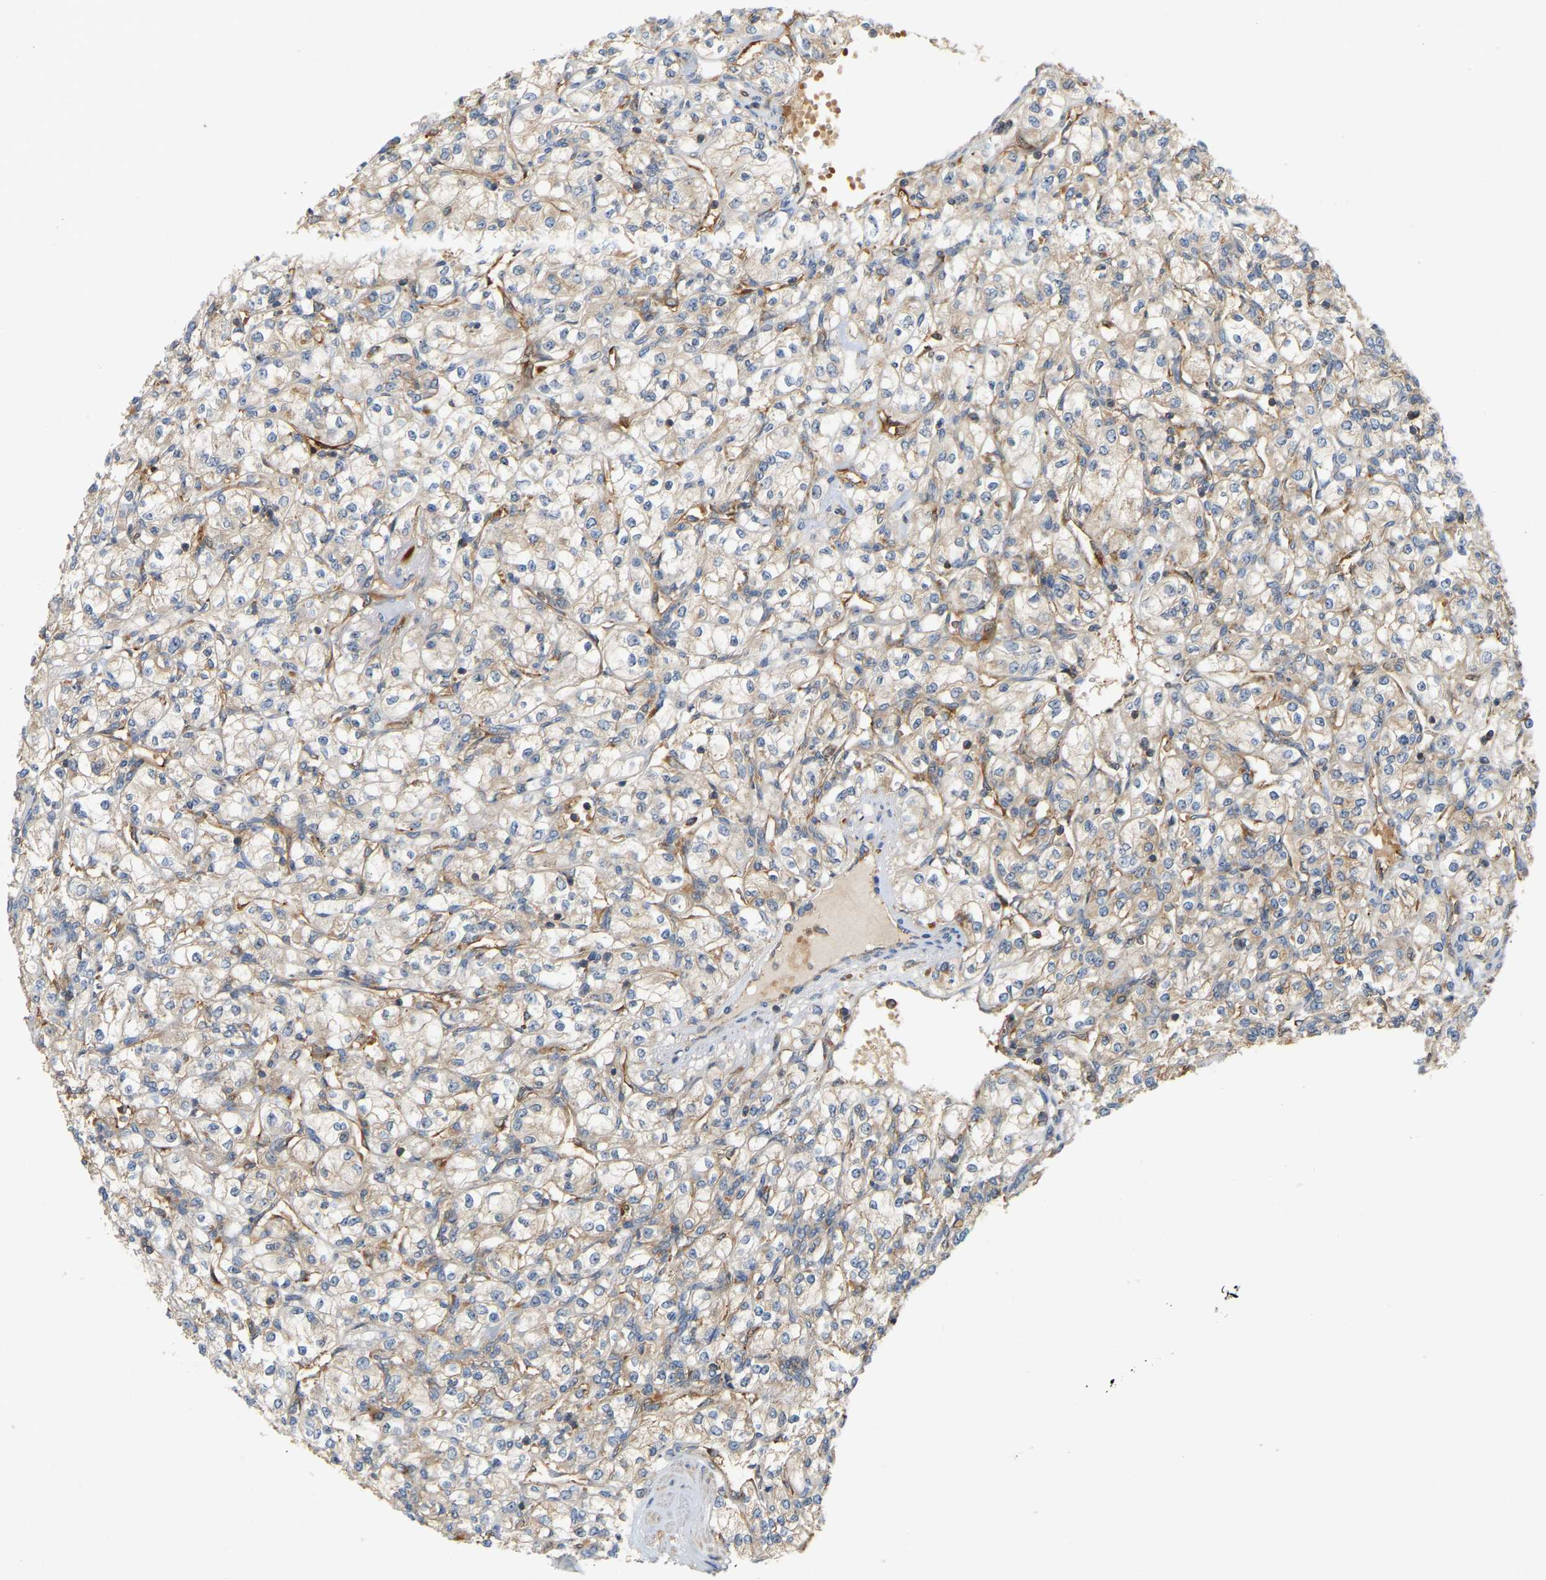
{"staining": {"intensity": "weak", "quantity": "<25%", "location": "cytoplasmic/membranous"}, "tissue": "renal cancer", "cell_type": "Tumor cells", "image_type": "cancer", "snomed": [{"axis": "morphology", "description": "Adenocarcinoma, NOS"}, {"axis": "topography", "description": "Kidney"}], "caption": "This photomicrograph is of renal adenocarcinoma stained with immunohistochemistry to label a protein in brown with the nuclei are counter-stained blue. There is no staining in tumor cells.", "gene": "AKAP13", "patient": {"sex": "male", "age": 77}}